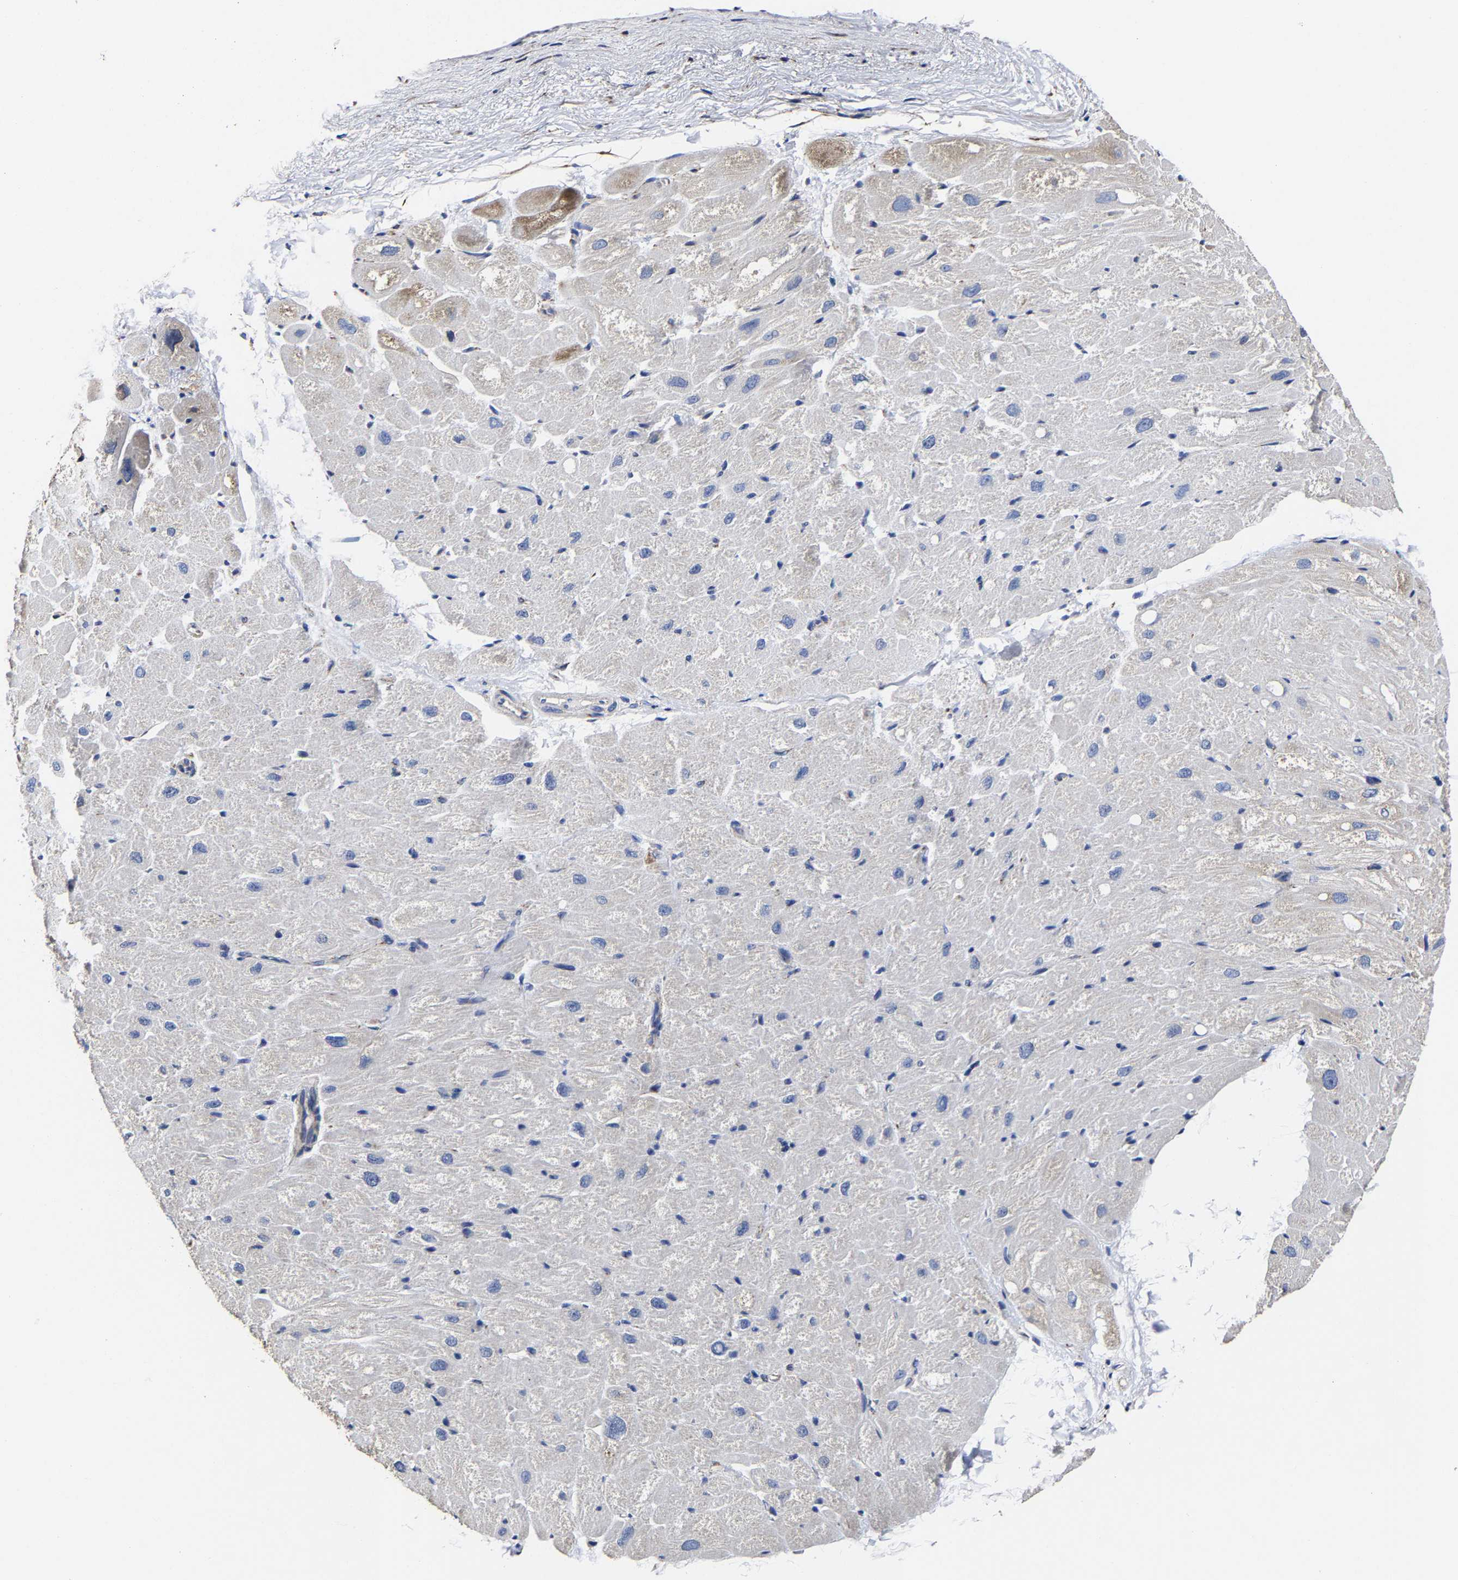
{"staining": {"intensity": "moderate", "quantity": "25%-75%", "location": "cytoplasmic/membranous"}, "tissue": "heart muscle", "cell_type": "Cardiomyocytes", "image_type": "normal", "snomed": [{"axis": "morphology", "description": "Normal tissue, NOS"}, {"axis": "topography", "description": "Heart"}], "caption": "Immunohistochemistry (IHC) photomicrograph of benign heart muscle stained for a protein (brown), which displays medium levels of moderate cytoplasmic/membranous positivity in about 25%-75% of cardiomyocytes.", "gene": "AASS", "patient": {"sex": "male", "age": 49}}